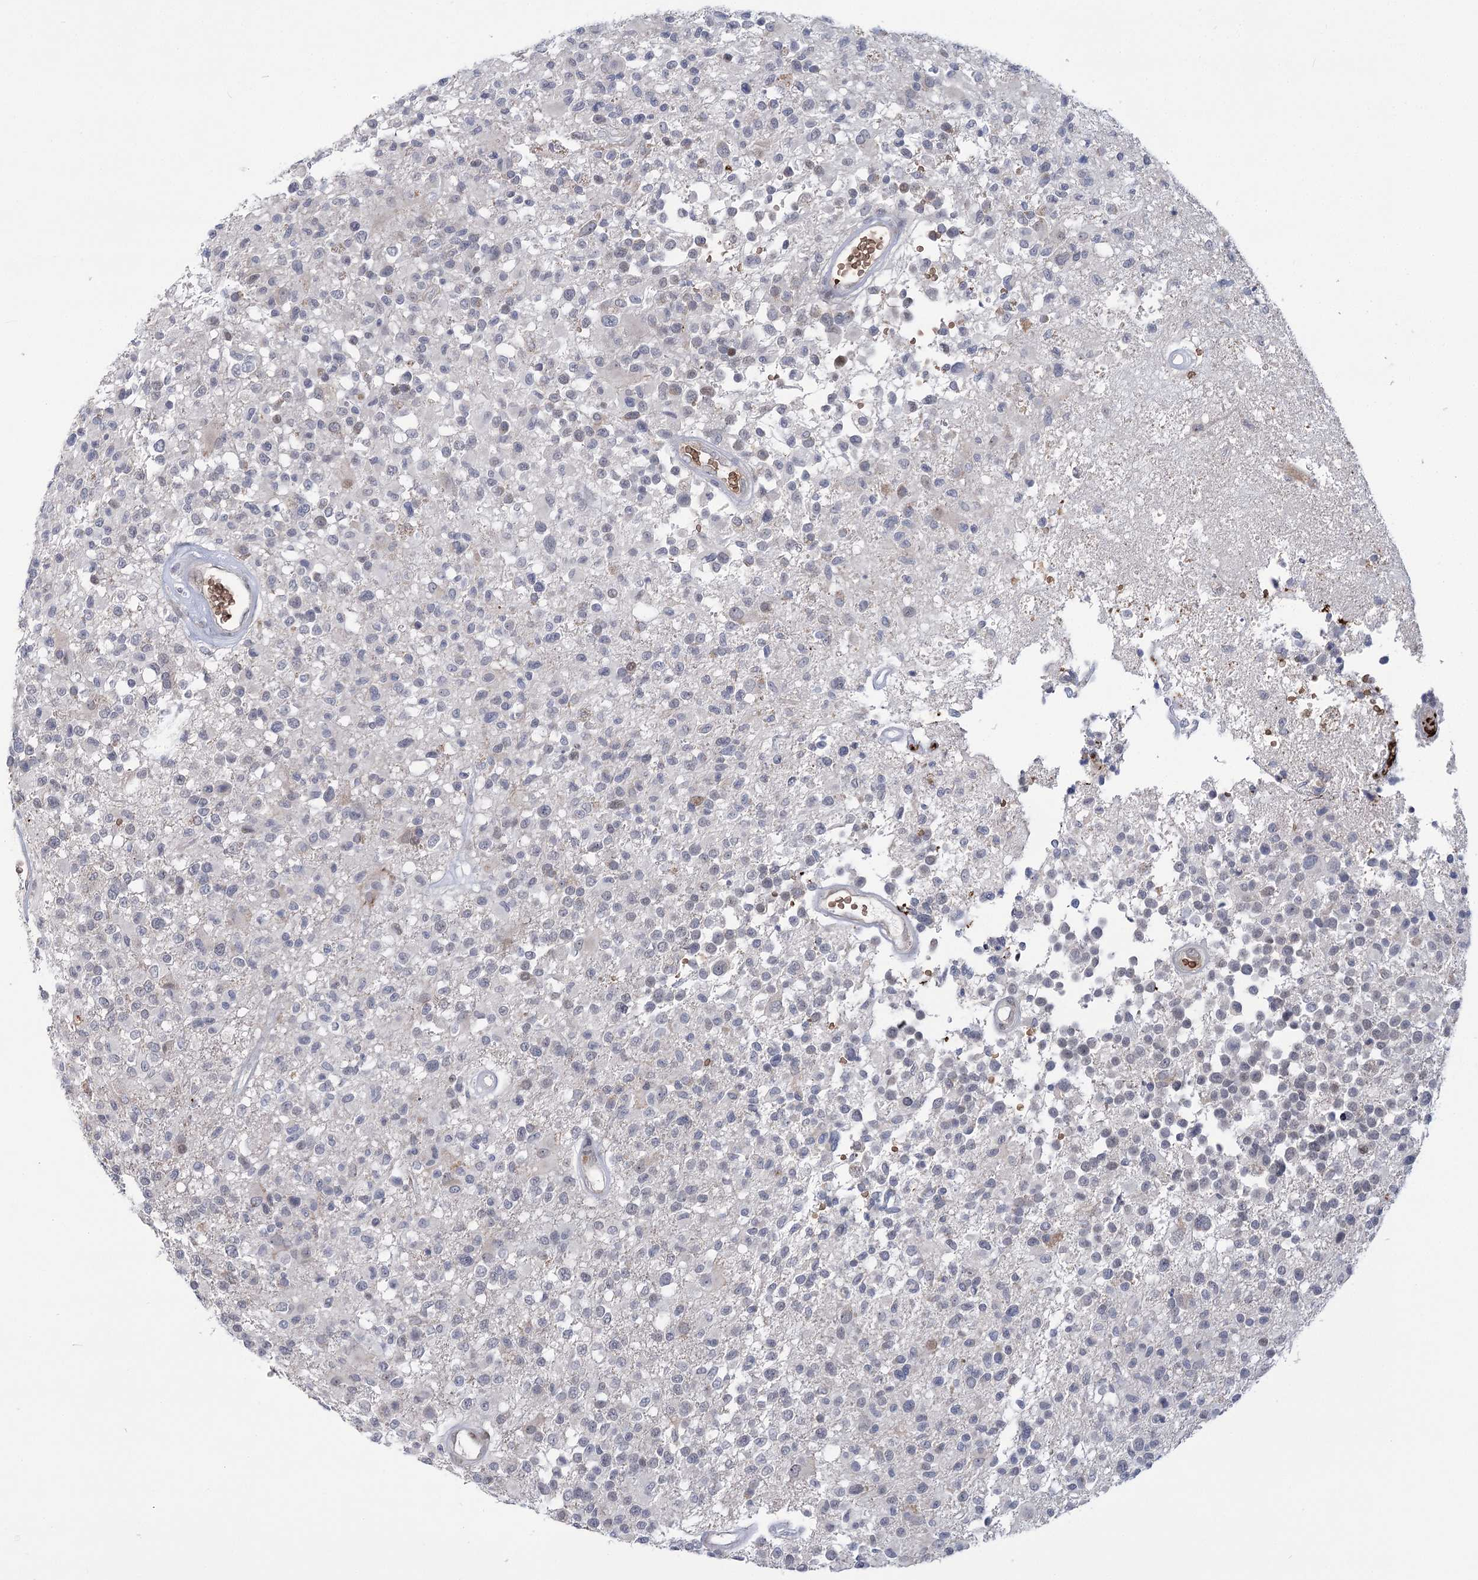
{"staining": {"intensity": "negative", "quantity": "none", "location": "none"}, "tissue": "glioma", "cell_type": "Tumor cells", "image_type": "cancer", "snomed": [{"axis": "morphology", "description": "Glioma, malignant, High grade"}, {"axis": "morphology", "description": "Glioblastoma, NOS"}, {"axis": "topography", "description": "Brain"}], "caption": "An image of human glioblastoma is negative for staining in tumor cells.", "gene": "NSMCE4A", "patient": {"sex": "male", "age": 60}}